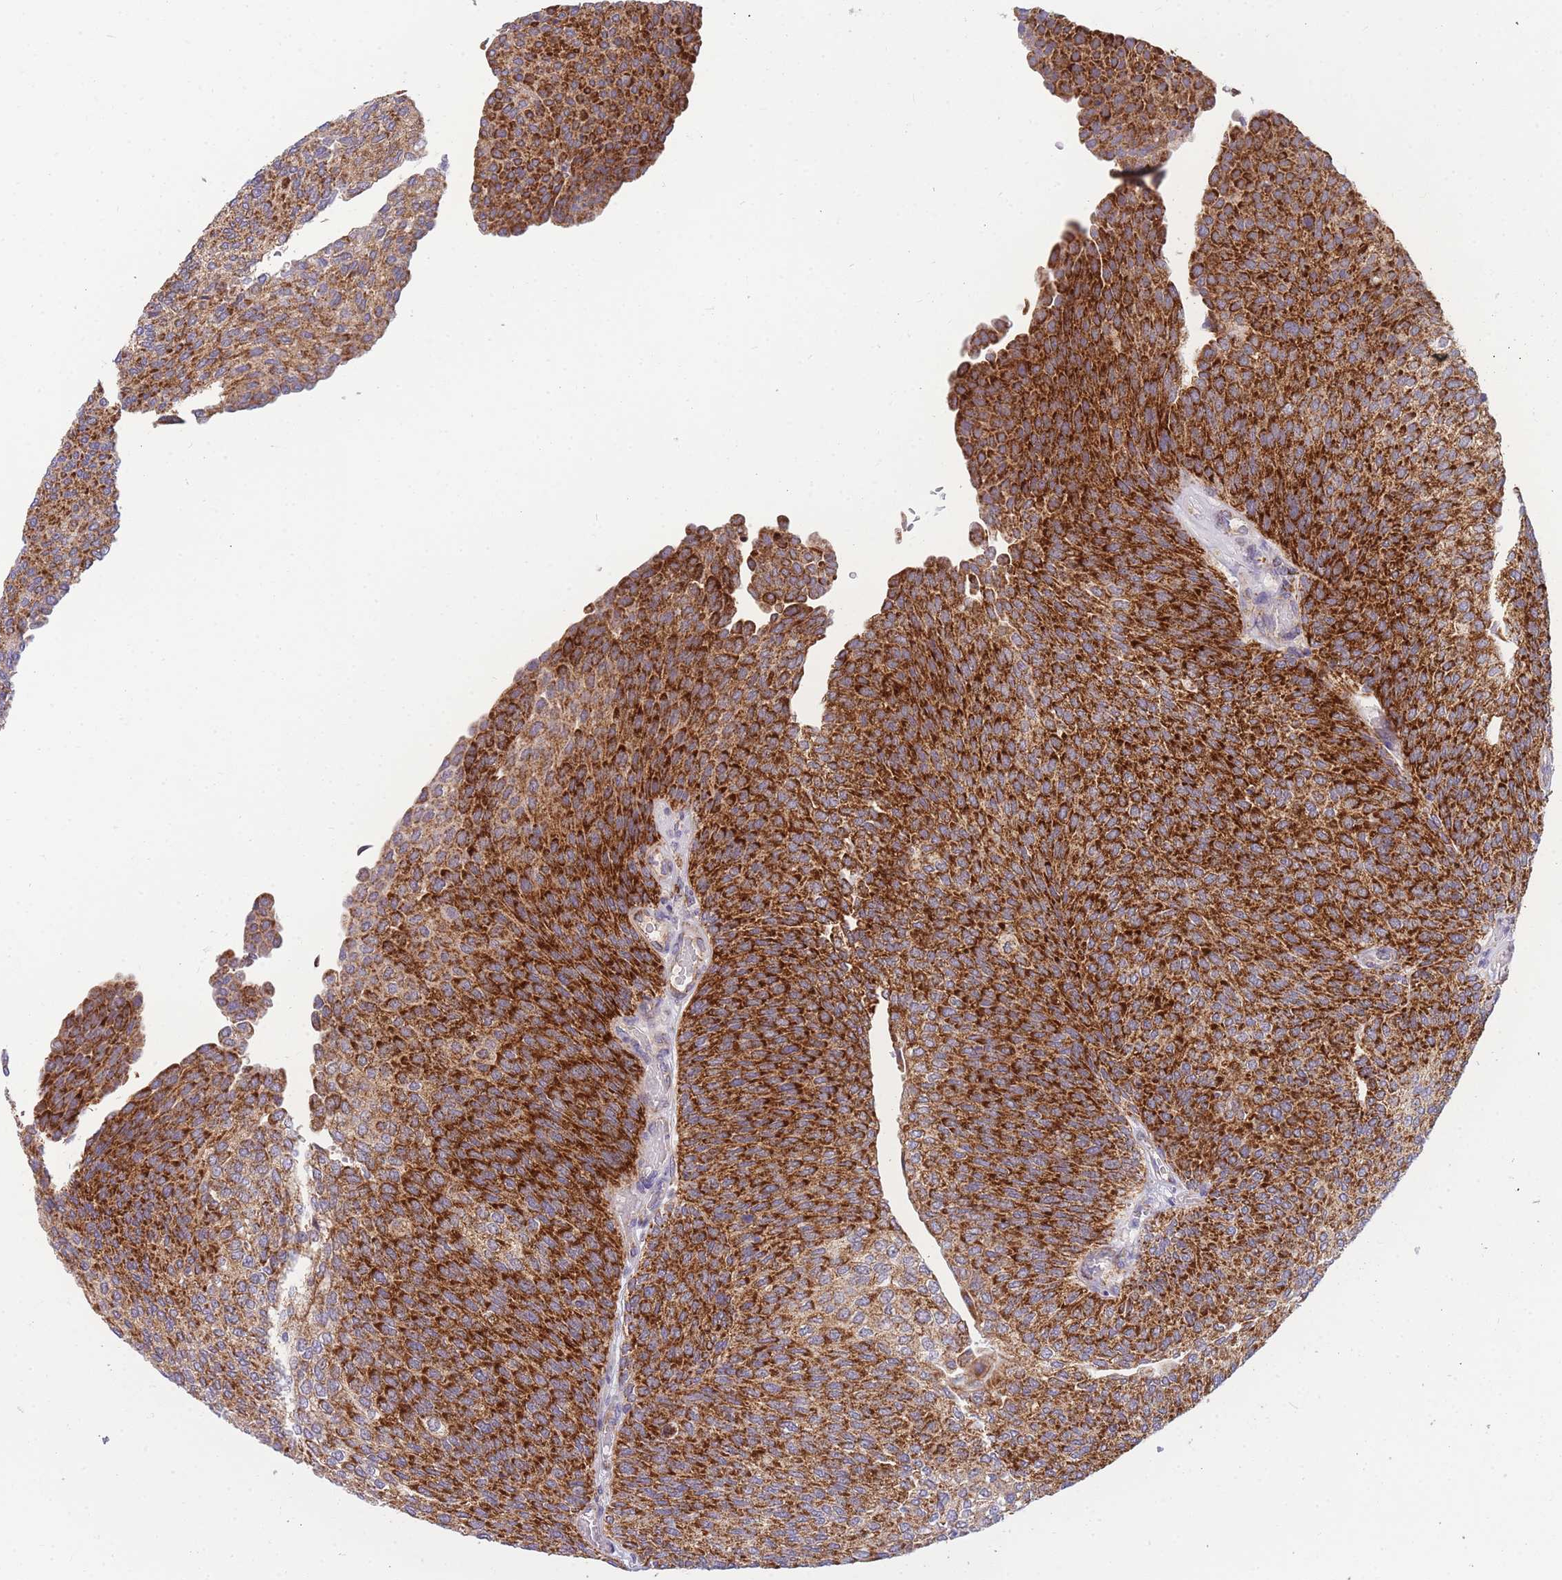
{"staining": {"intensity": "strong", "quantity": ">75%", "location": "cytoplasmic/membranous"}, "tissue": "urothelial cancer", "cell_type": "Tumor cells", "image_type": "cancer", "snomed": [{"axis": "morphology", "description": "Urothelial carcinoma, Low grade"}, {"axis": "topography", "description": "Urinary bladder"}], "caption": "Urothelial cancer stained with a brown dye shows strong cytoplasmic/membranous positive positivity in about >75% of tumor cells.", "gene": "MRPS11", "patient": {"sex": "female", "age": 79}}